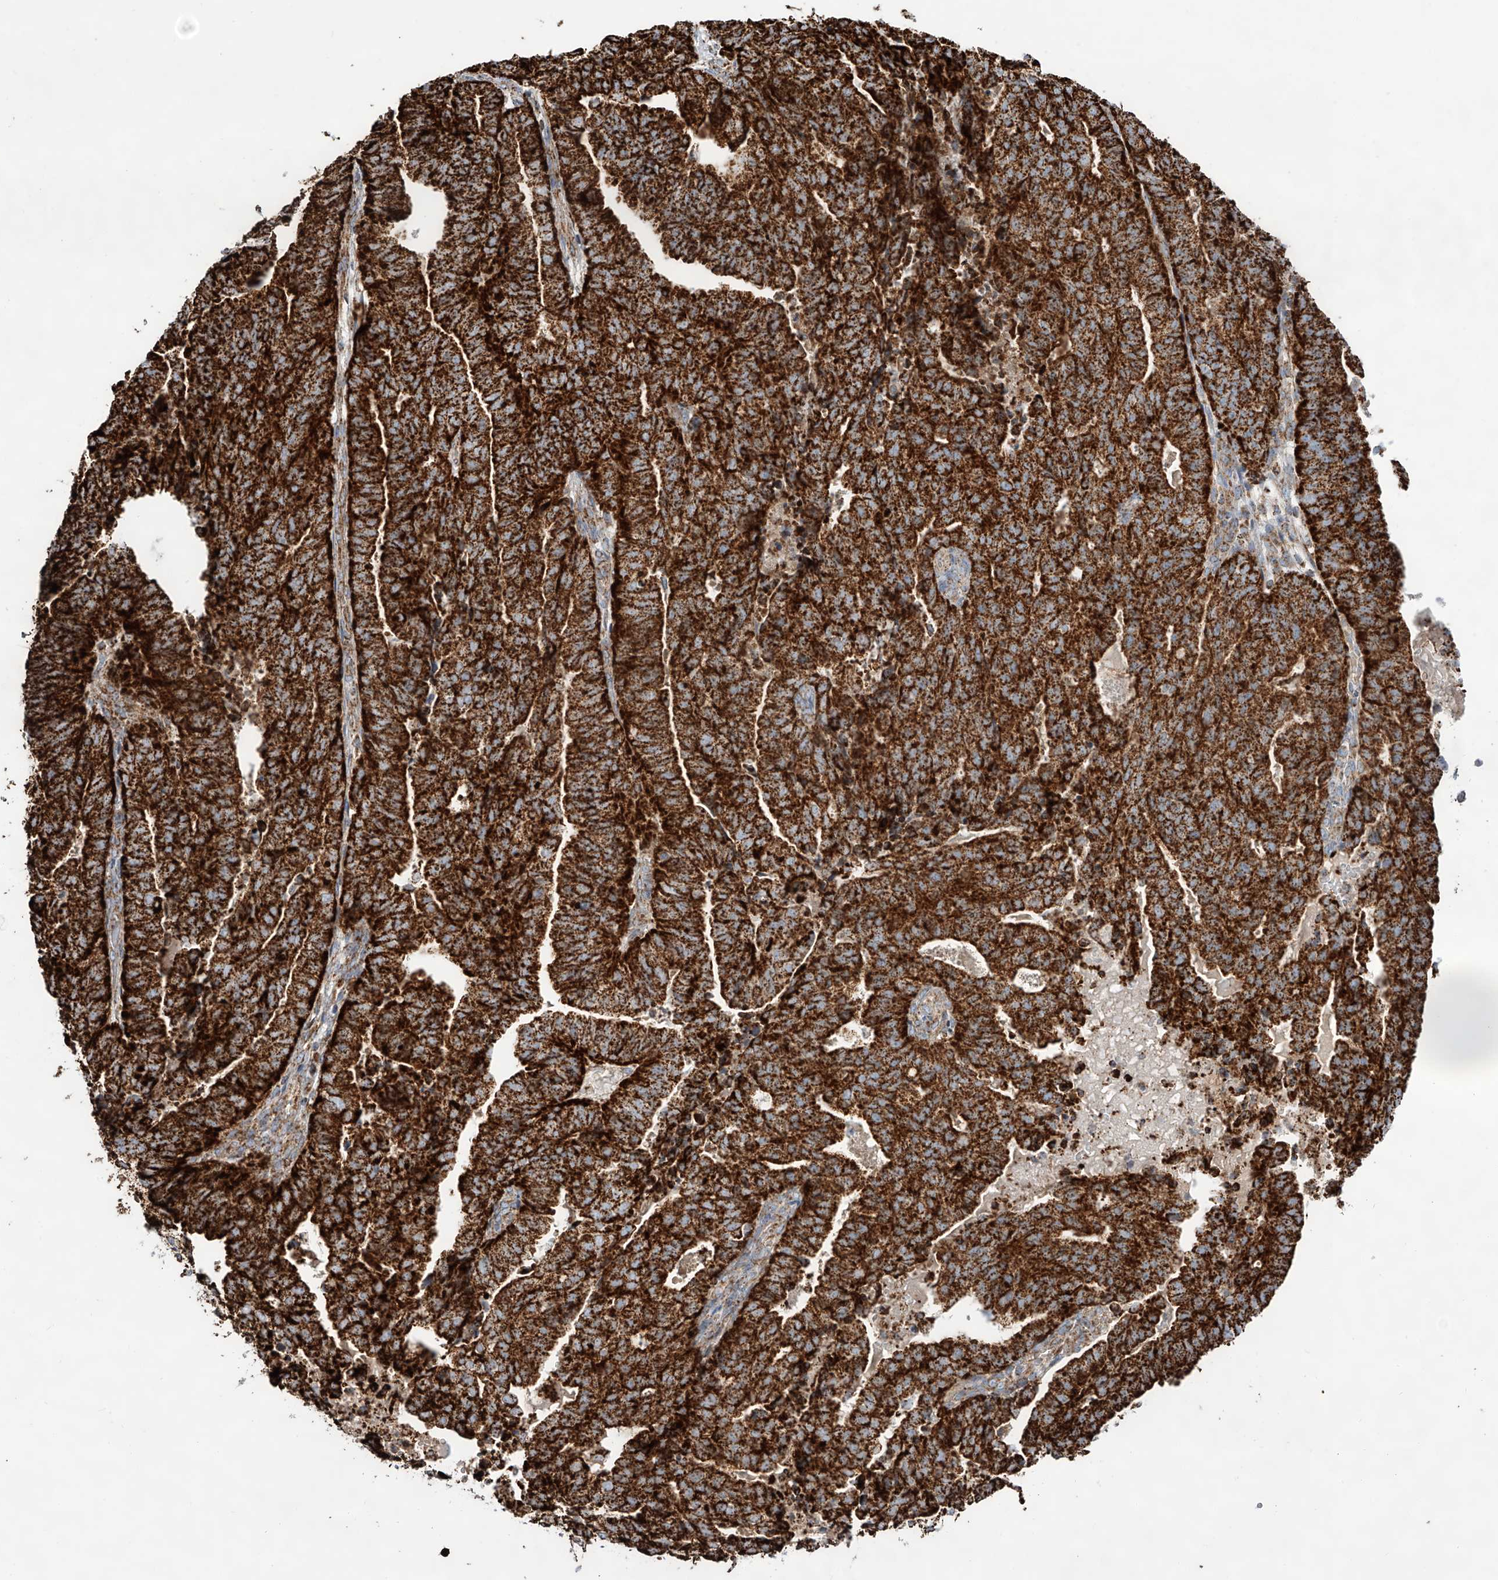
{"staining": {"intensity": "strong", "quantity": ">75%", "location": "cytoplasmic/membranous"}, "tissue": "endometrial cancer", "cell_type": "Tumor cells", "image_type": "cancer", "snomed": [{"axis": "morphology", "description": "Adenocarcinoma, NOS"}, {"axis": "topography", "description": "Uterus"}], "caption": "Immunohistochemical staining of human endometrial cancer (adenocarcinoma) shows high levels of strong cytoplasmic/membranous staining in approximately >75% of tumor cells.", "gene": "TTC27", "patient": {"sex": "female", "age": 77}}